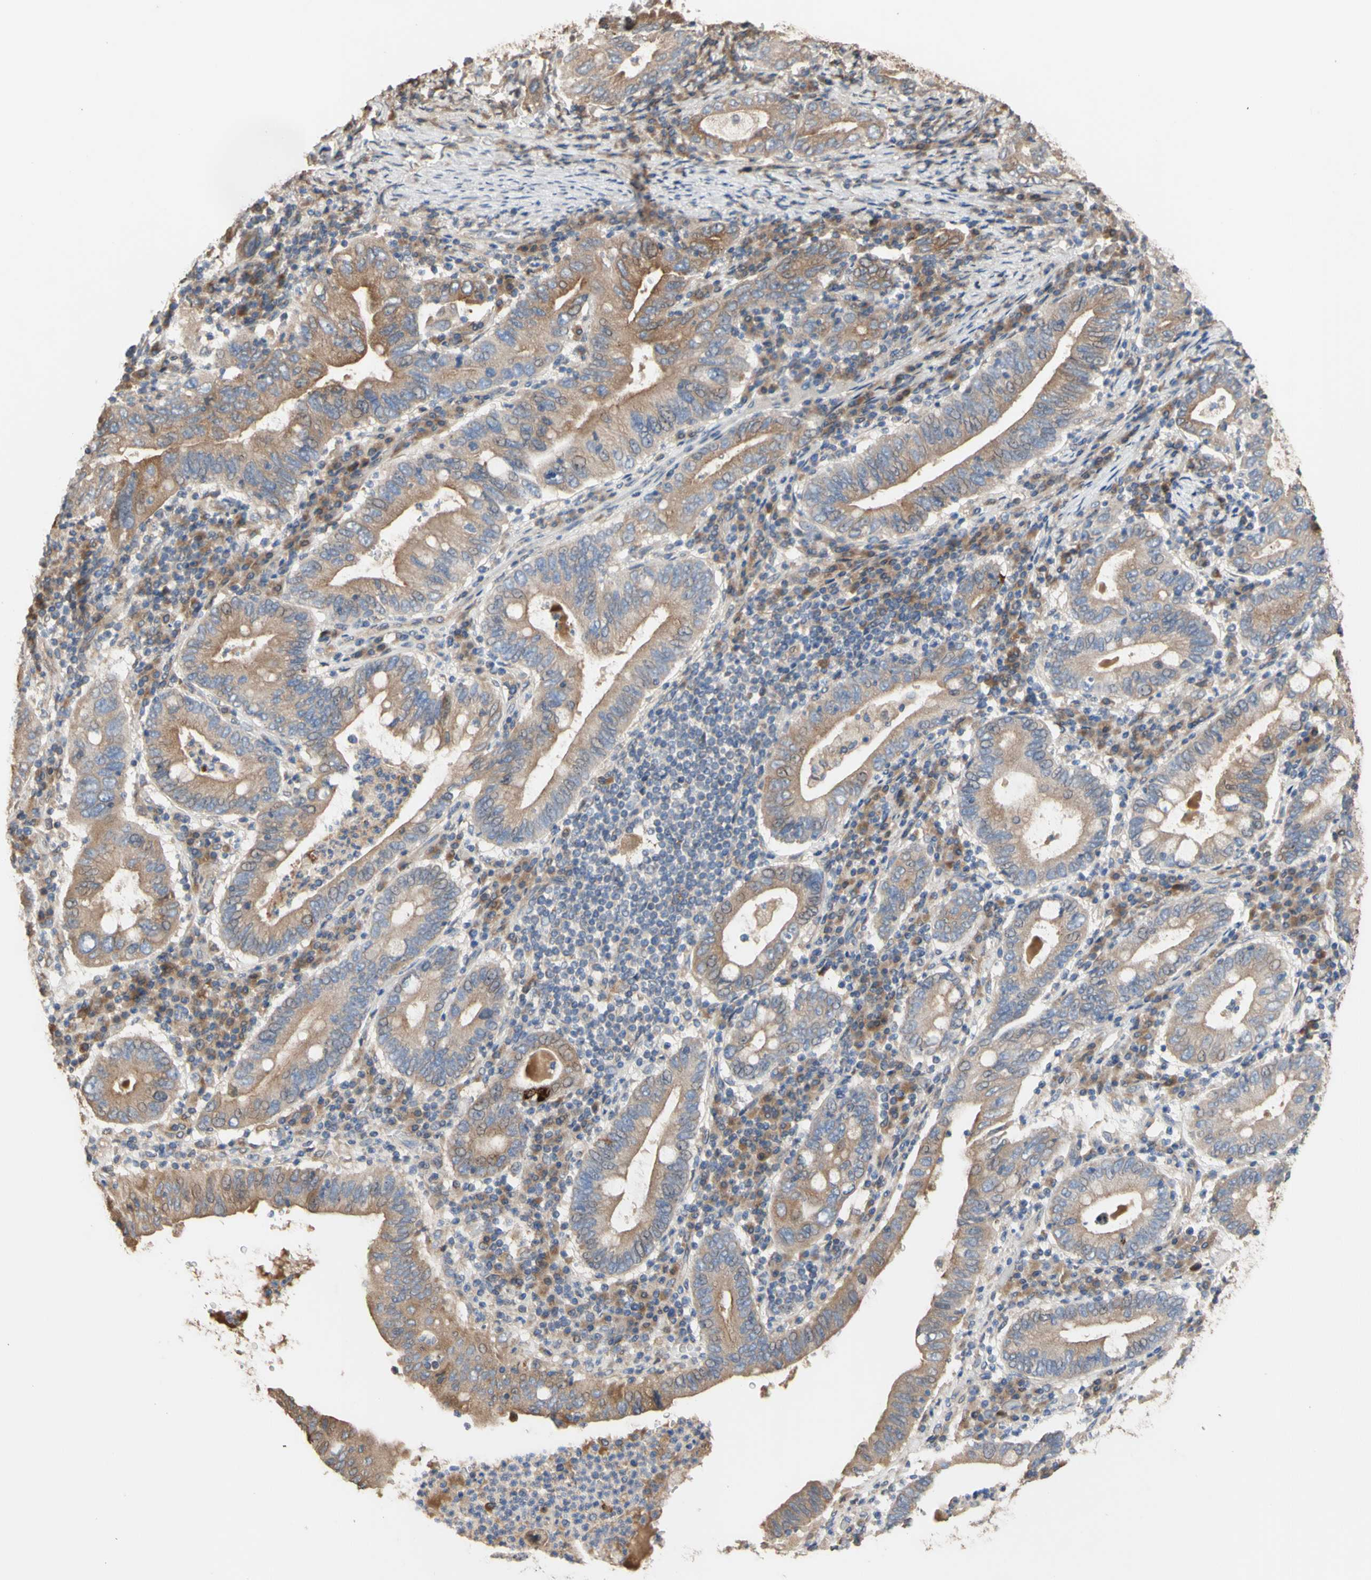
{"staining": {"intensity": "moderate", "quantity": ">75%", "location": "cytoplasmic/membranous"}, "tissue": "stomach cancer", "cell_type": "Tumor cells", "image_type": "cancer", "snomed": [{"axis": "morphology", "description": "Normal tissue, NOS"}, {"axis": "morphology", "description": "Adenocarcinoma, NOS"}, {"axis": "topography", "description": "Esophagus"}, {"axis": "topography", "description": "Stomach, upper"}, {"axis": "topography", "description": "Peripheral nerve tissue"}], "caption": "Moderate cytoplasmic/membranous protein positivity is seen in about >75% of tumor cells in adenocarcinoma (stomach).", "gene": "NECTIN3", "patient": {"sex": "male", "age": 62}}